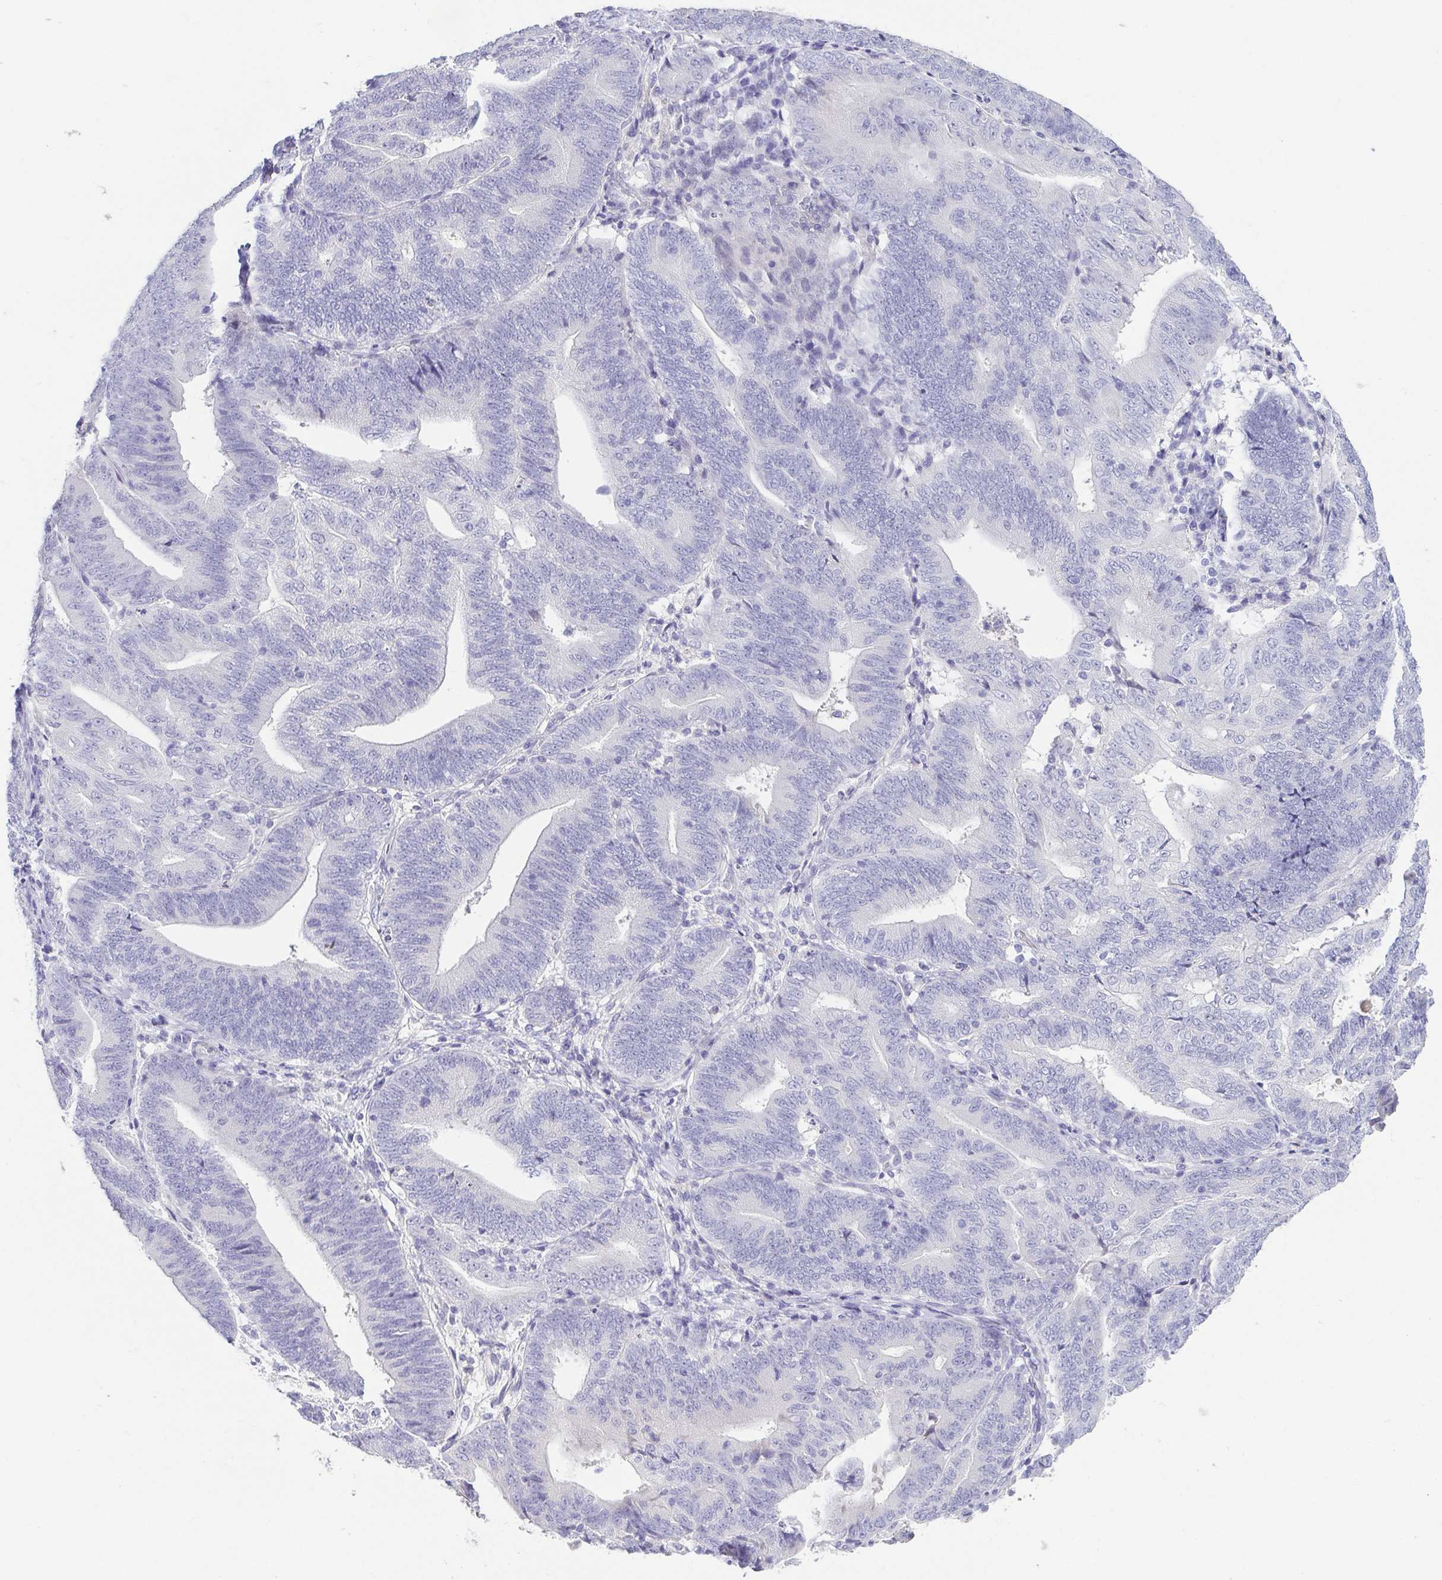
{"staining": {"intensity": "negative", "quantity": "none", "location": "none"}, "tissue": "endometrial cancer", "cell_type": "Tumor cells", "image_type": "cancer", "snomed": [{"axis": "morphology", "description": "Adenocarcinoma, NOS"}, {"axis": "topography", "description": "Endometrium"}], "caption": "Tumor cells are negative for protein expression in human adenocarcinoma (endometrial).", "gene": "HAPLN2", "patient": {"sex": "female", "age": 70}}